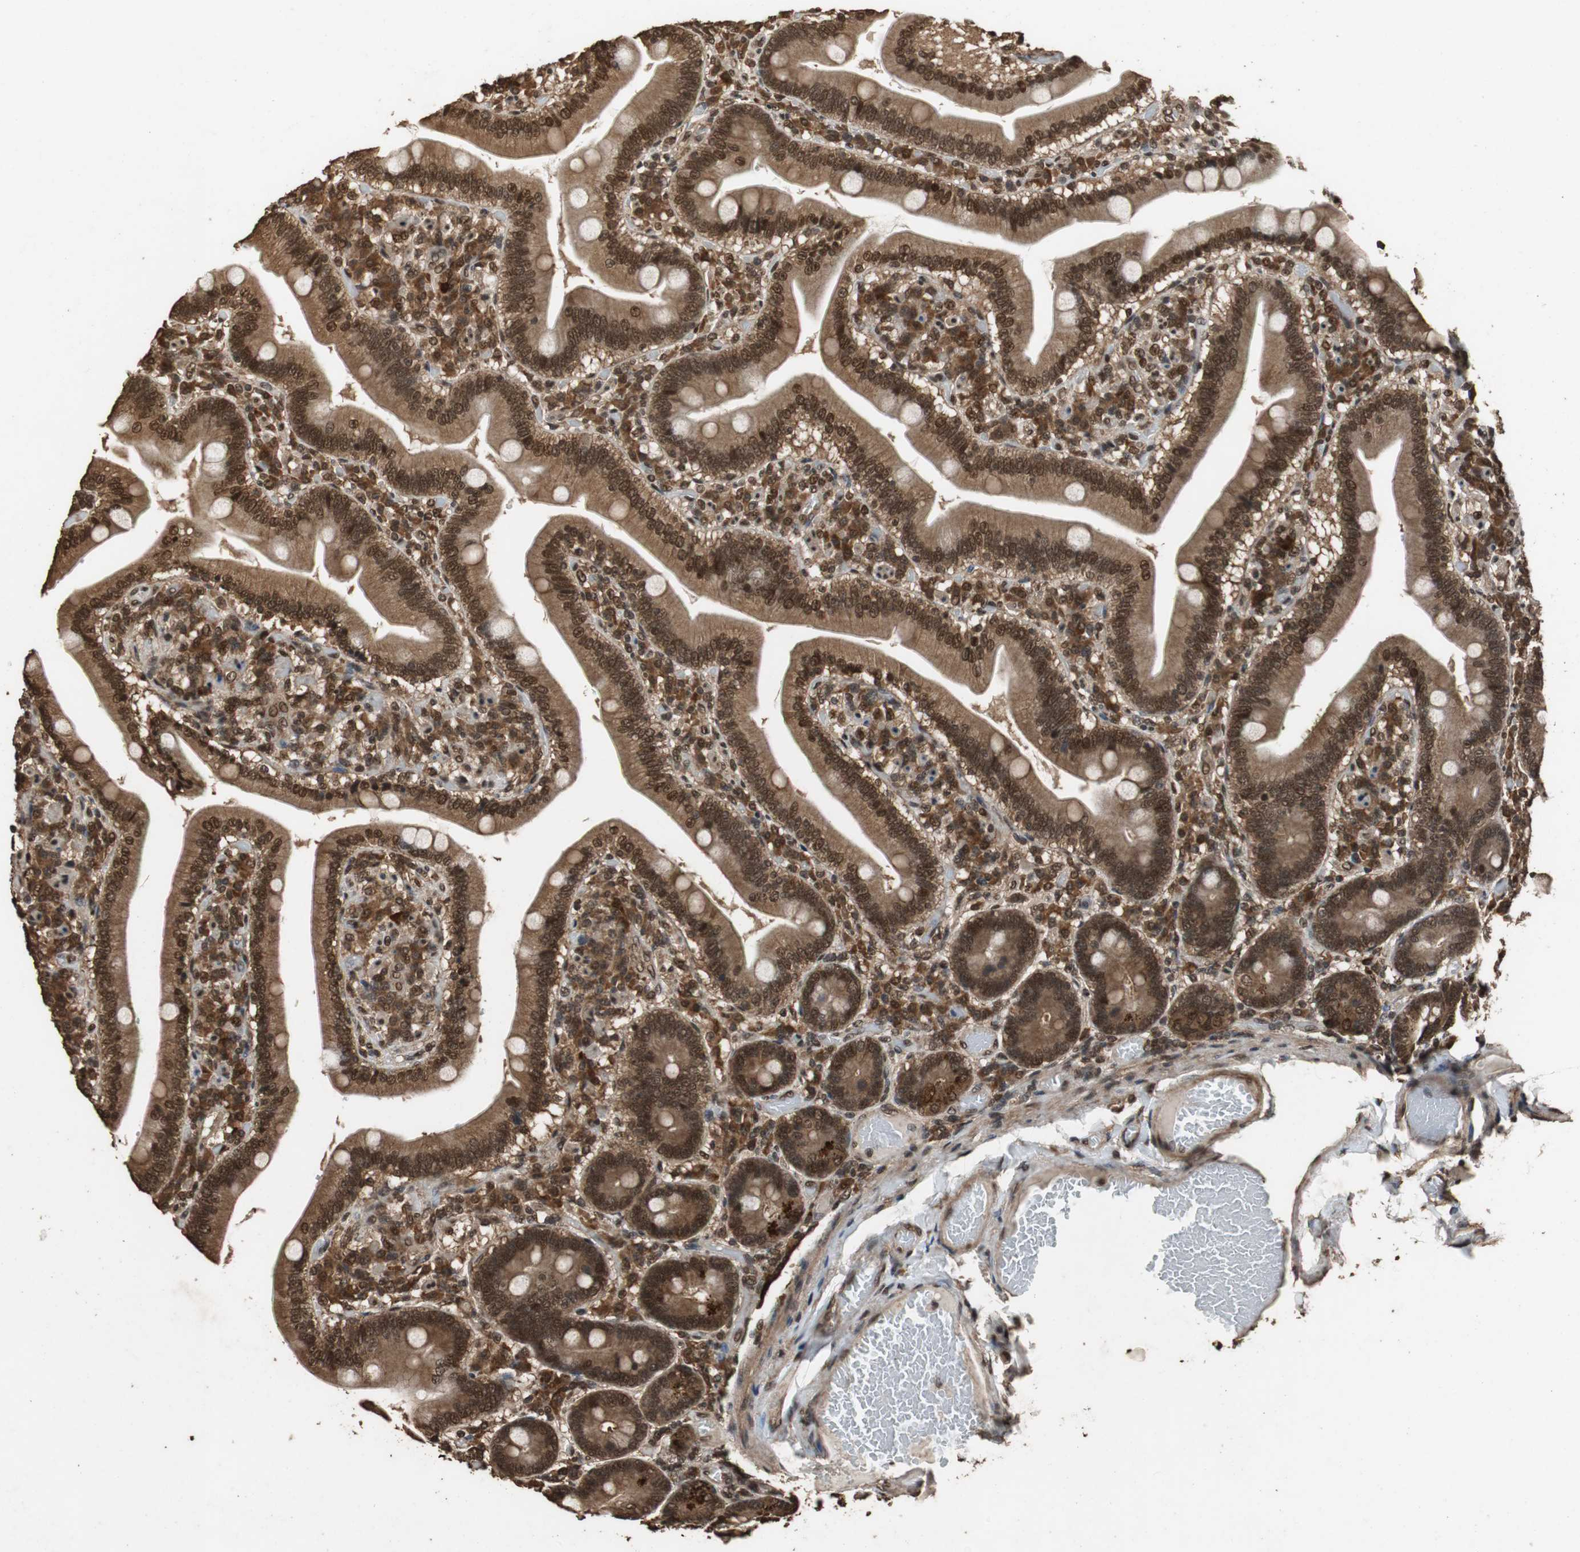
{"staining": {"intensity": "strong", "quantity": ">75%", "location": "cytoplasmic/membranous,nuclear"}, "tissue": "duodenum", "cell_type": "Glandular cells", "image_type": "normal", "snomed": [{"axis": "morphology", "description": "Normal tissue, NOS"}, {"axis": "topography", "description": "Duodenum"}], "caption": "High-magnification brightfield microscopy of benign duodenum stained with DAB (3,3'-diaminobenzidine) (brown) and counterstained with hematoxylin (blue). glandular cells exhibit strong cytoplasmic/membranous,nuclear positivity is present in approximately>75% of cells. (brown staining indicates protein expression, while blue staining denotes nuclei).", "gene": "ZNF18", "patient": {"sex": "male", "age": 66}}